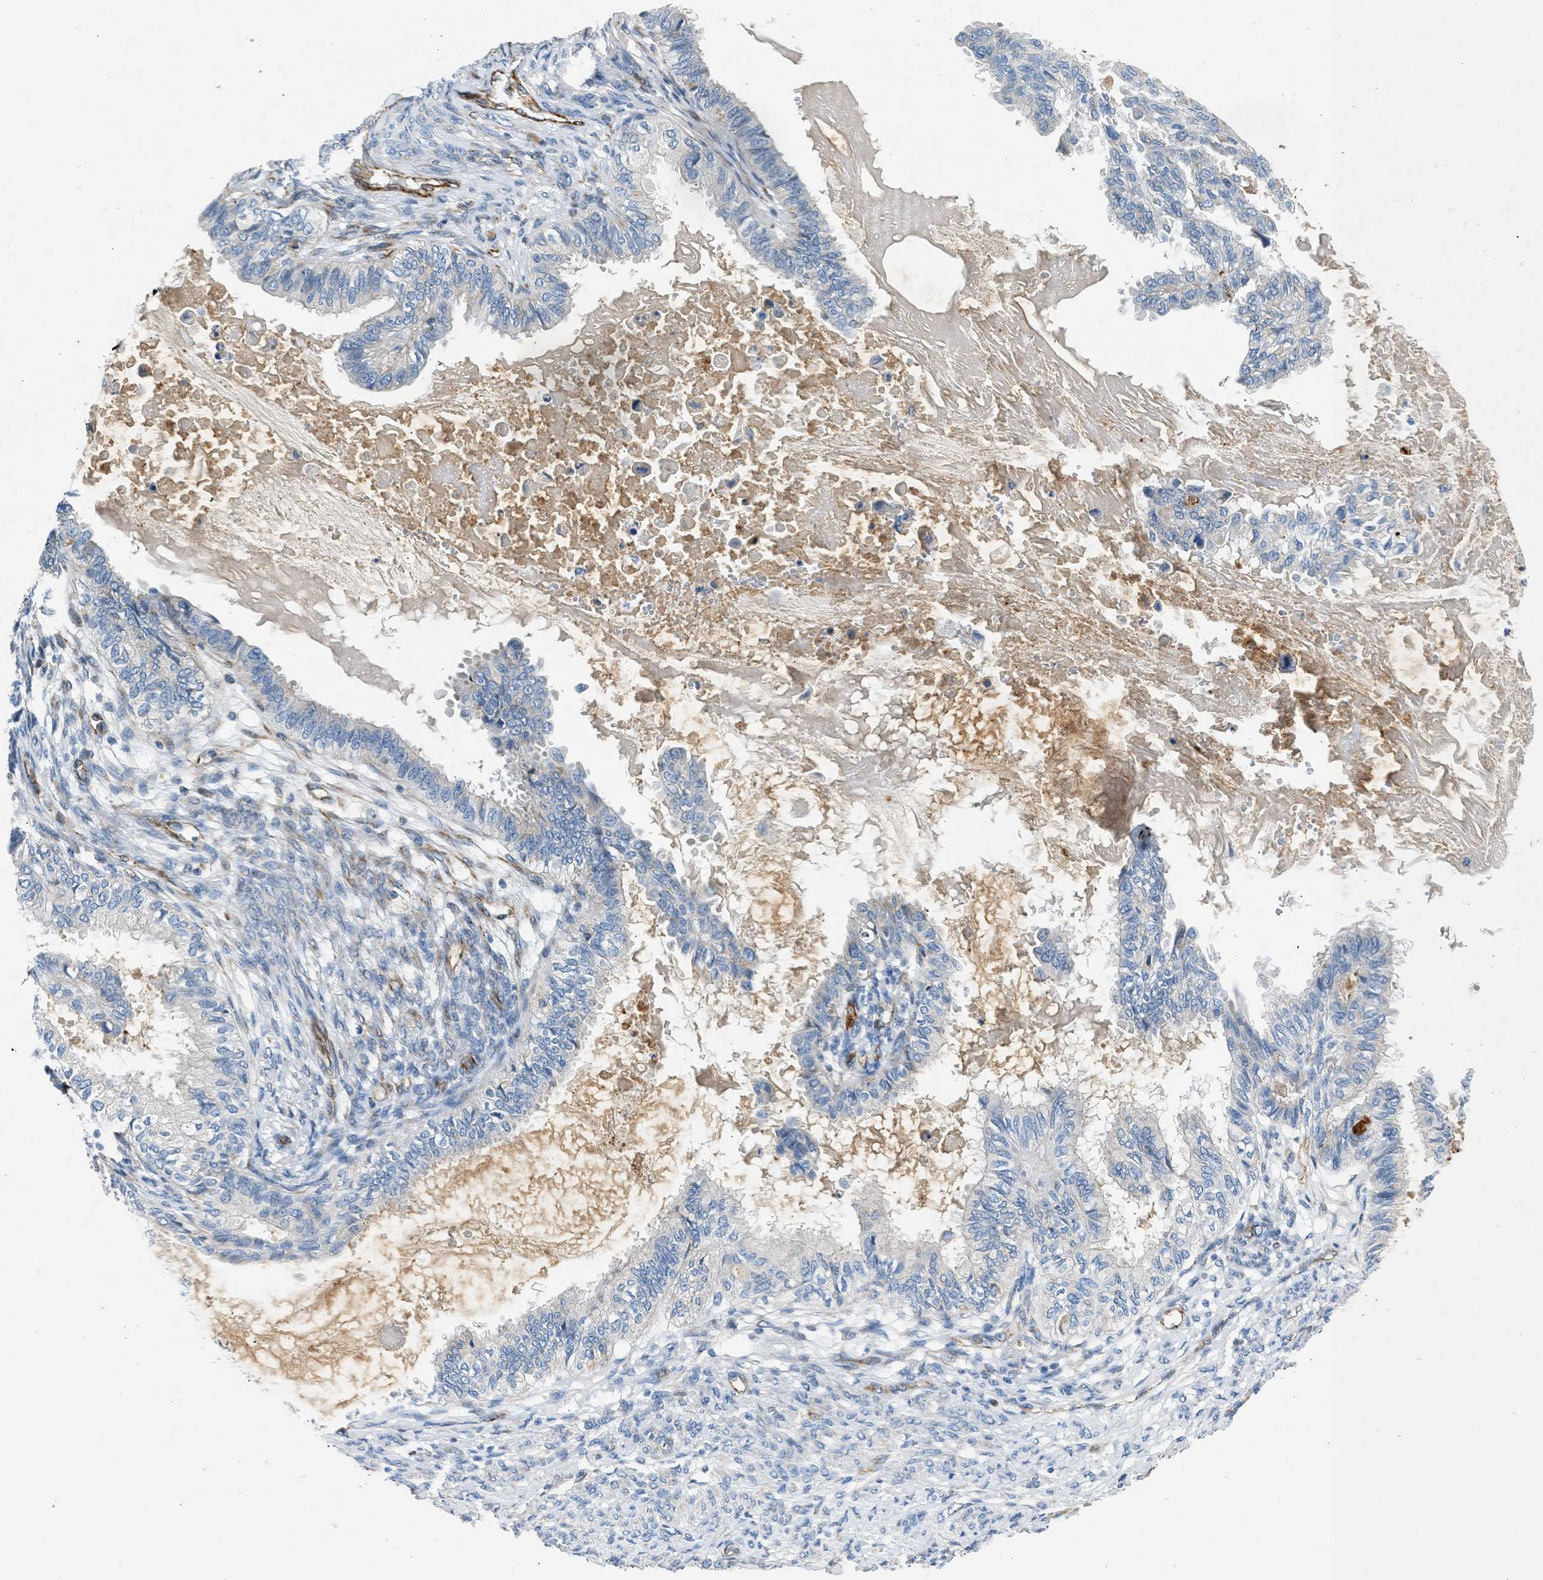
{"staining": {"intensity": "negative", "quantity": "none", "location": "none"}, "tissue": "cervical cancer", "cell_type": "Tumor cells", "image_type": "cancer", "snomed": [{"axis": "morphology", "description": "Normal tissue, NOS"}, {"axis": "morphology", "description": "Adenocarcinoma, NOS"}, {"axis": "topography", "description": "Cervix"}, {"axis": "topography", "description": "Endometrium"}], "caption": "Immunohistochemical staining of cervical adenocarcinoma exhibits no significant positivity in tumor cells.", "gene": "ULK4", "patient": {"sex": "female", "age": 86}}